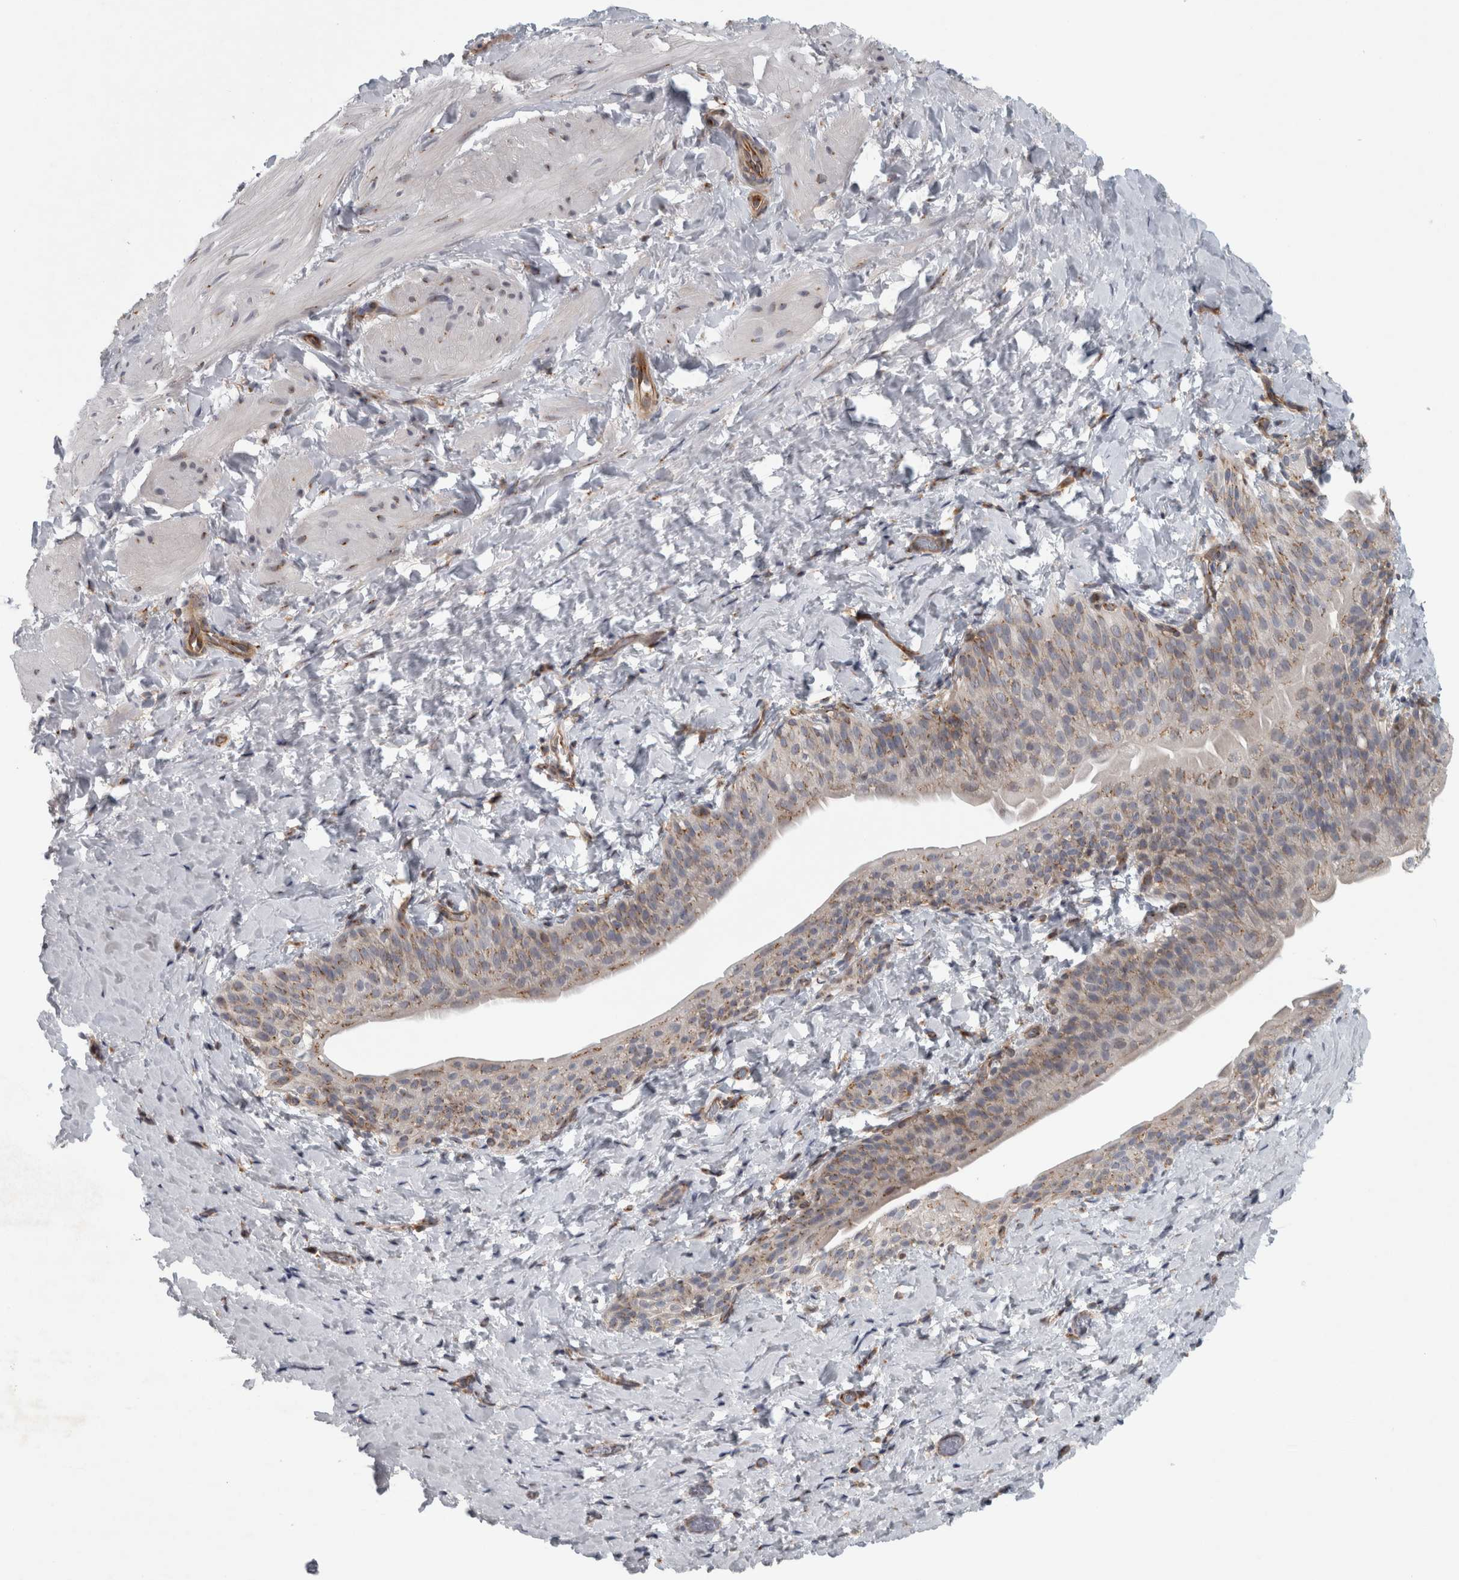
{"staining": {"intensity": "negative", "quantity": "none", "location": "none"}, "tissue": "smooth muscle", "cell_type": "Smooth muscle cells", "image_type": "normal", "snomed": [{"axis": "morphology", "description": "Normal tissue, NOS"}, {"axis": "topography", "description": "Smooth muscle"}], "caption": "DAB (3,3'-diaminobenzidine) immunohistochemical staining of normal human smooth muscle displays no significant positivity in smooth muscle cells.", "gene": "PEX6", "patient": {"sex": "male", "age": 16}}